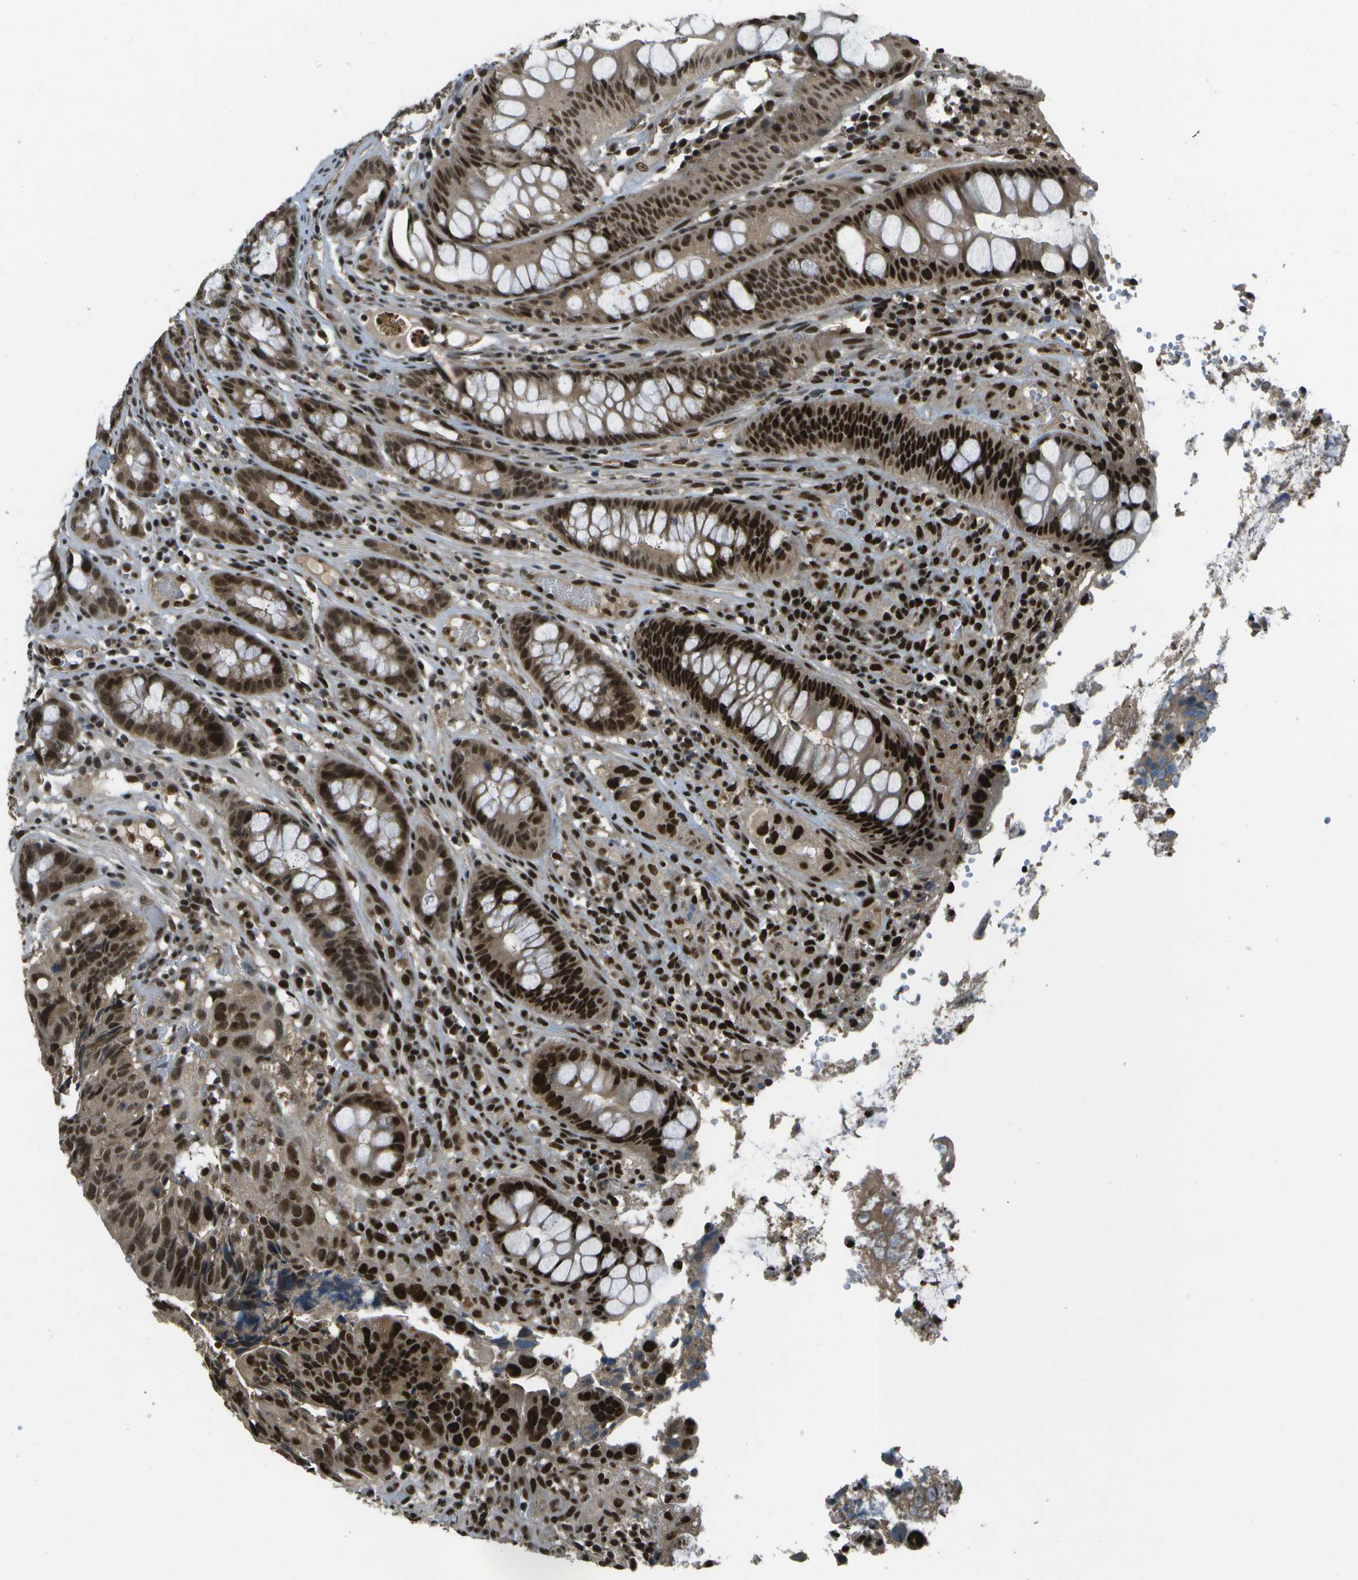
{"staining": {"intensity": "strong", "quantity": ">75%", "location": "cytoplasmic/membranous,nuclear"}, "tissue": "colorectal cancer", "cell_type": "Tumor cells", "image_type": "cancer", "snomed": [{"axis": "morphology", "description": "Adenocarcinoma, NOS"}, {"axis": "topography", "description": "Colon"}], "caption": "Immunohistochemical staining of human colorectal cancer (adenocarcinoma) displays high levels of strong cytoplasmic/membranous and nuclear protein expression in about >75% of tumor cells.", "gene": "GANC", "patient": {"sex": "female", "age": 57}}